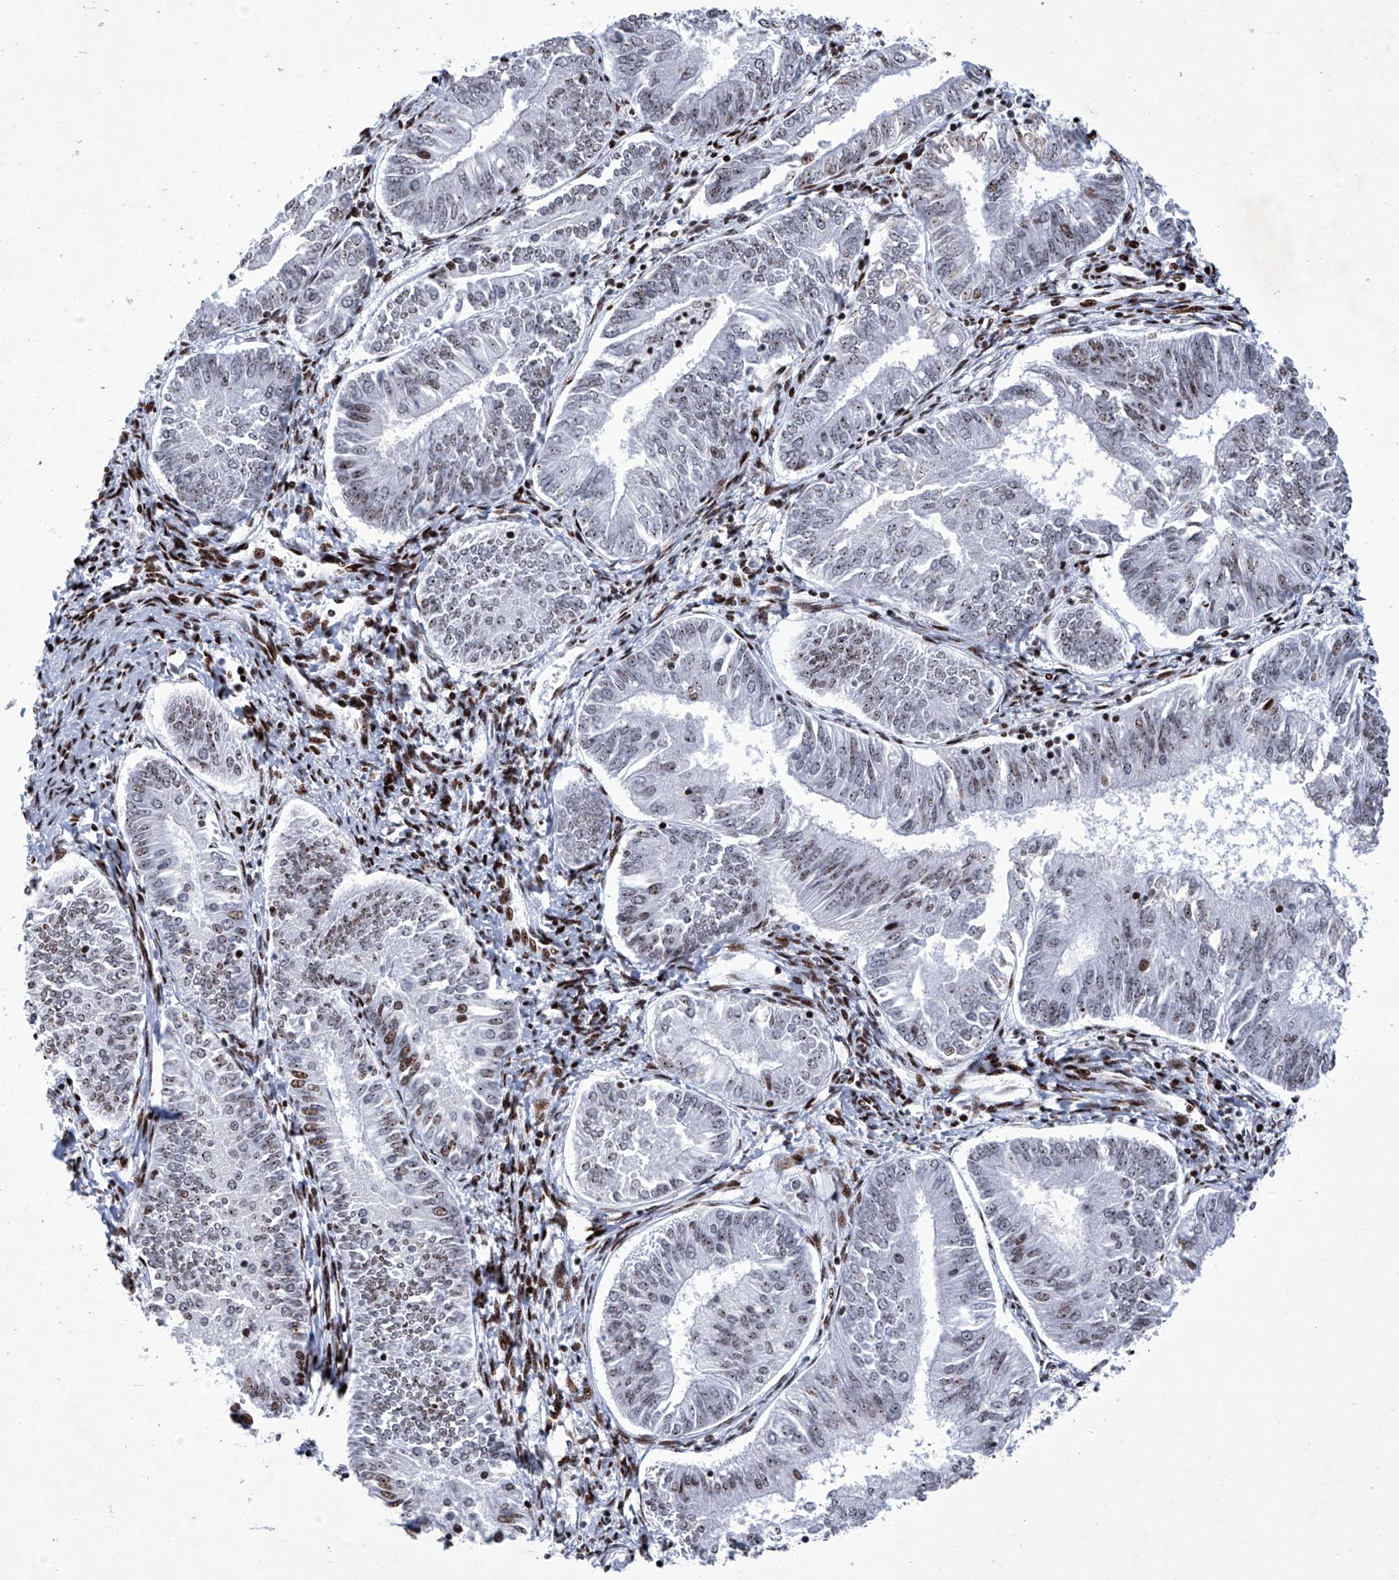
{"staining": {"intensity": "moderate", "quantity": "25%-75%", "location": "nuclear"}, "tissue": "endometrial cancer", "cell_type": "Tumor cells", "image_type": "cancer", "snomed": [{"axis": "morphology", "description": "Adenocarcinoma, NOS"}, {"axis": "topography", "description": "Endometrium"}], "caption": "DAB (3,3'-diaminobenzidine) immunohistochemical staining of human endometrial cancer (adenocarcinoma) shows moderate nuclear protein expression in approximately 25%-75% of tumor cells. Ihc stains the protein in brown and the nuclei are stained blue.", "gene": "HEY2", "patient": {"sex": "female", "age": 58}}